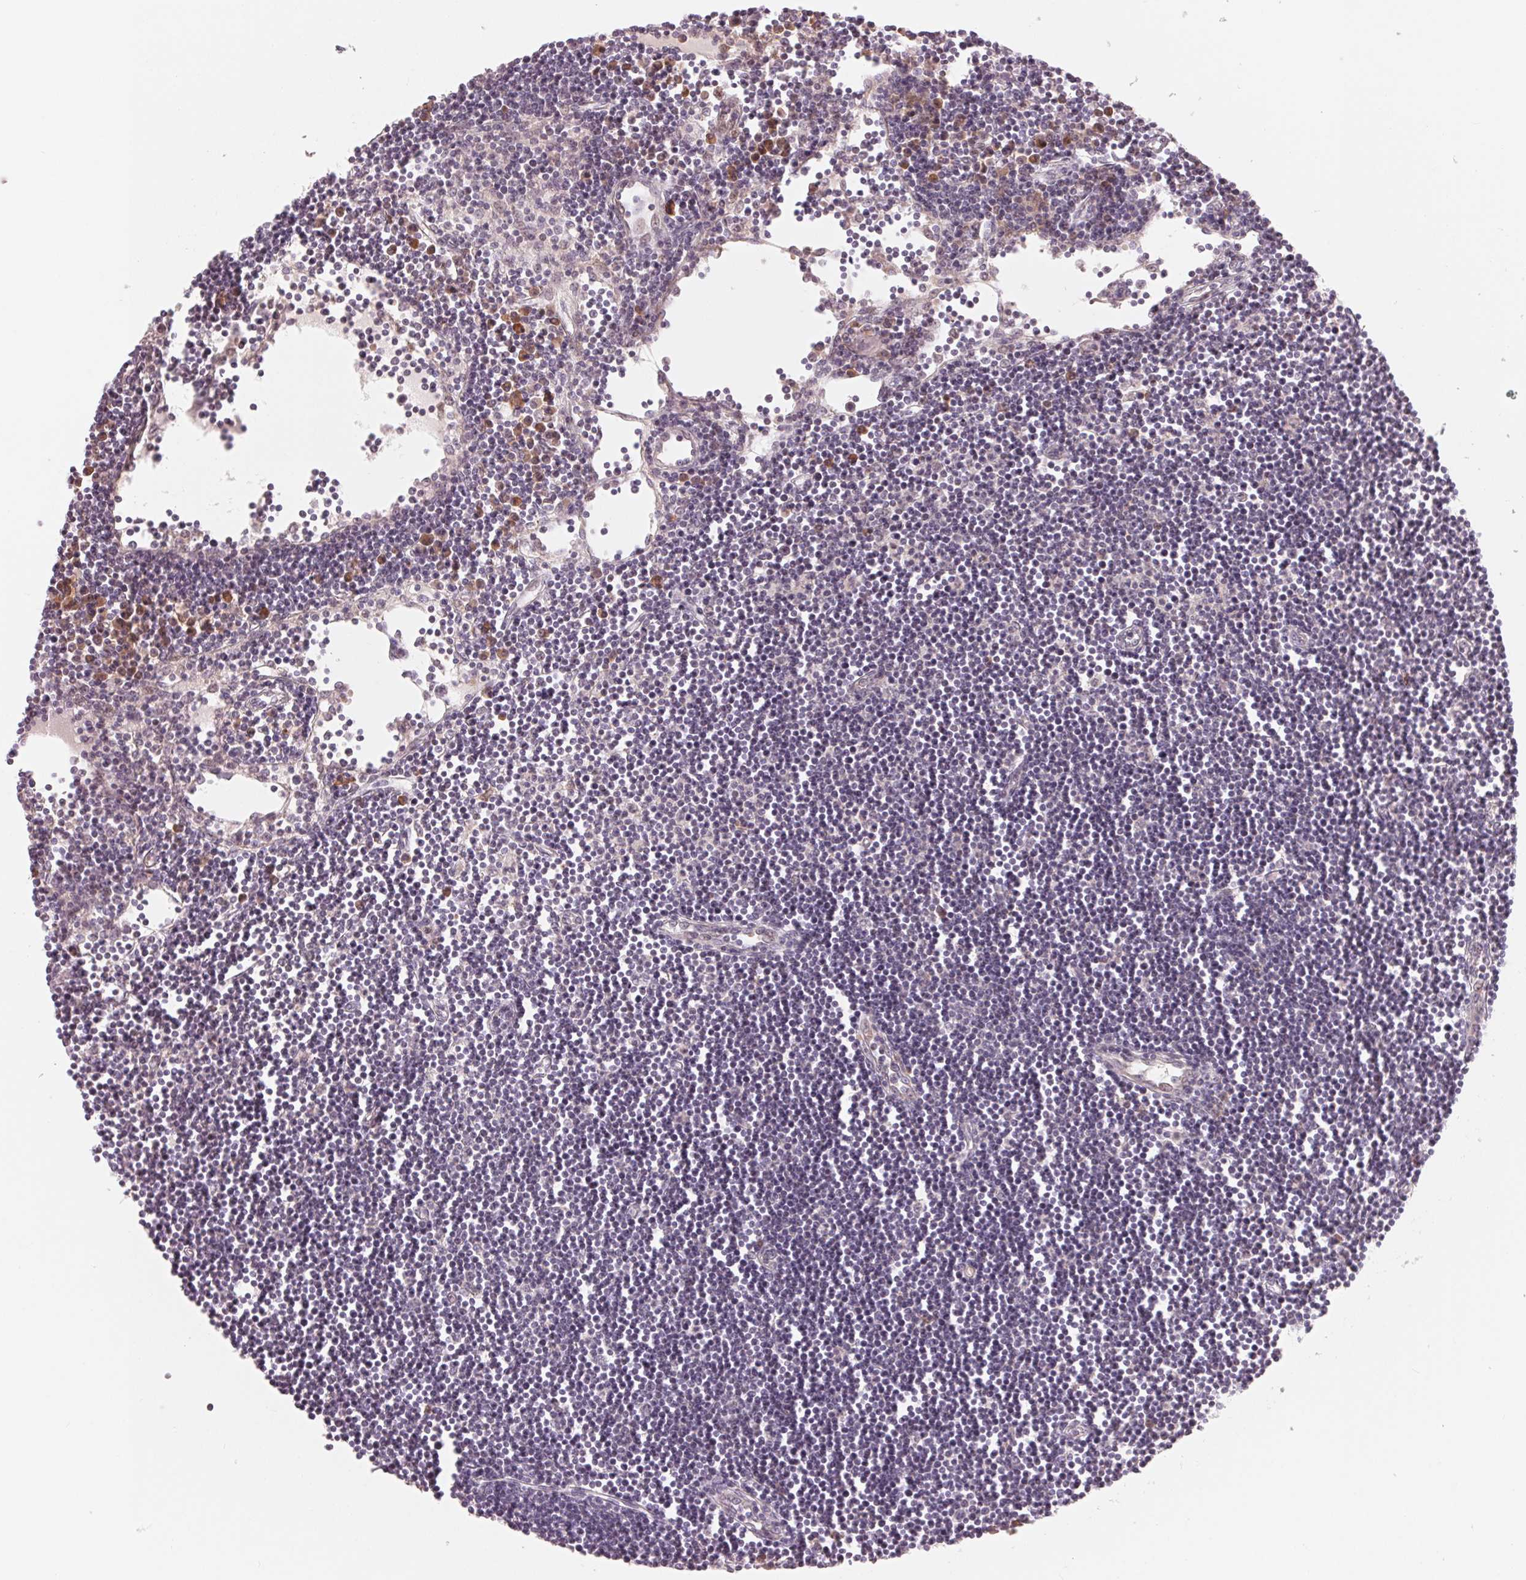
{"staining": {"intensity": "weak", "quantity": "<25%", "location": "cytoplasmic/membranous"}, "tissue": "lymph node", "cell_type": "Germinal center cells", "image_type": "normal", "snomed": [{"axis": "morphology", "description": "Normal tissue, NOS"}, {"axis": "topography", "description": "Lymph node"}], "caption": "Germinal center cells are negative for brown protein staining in unremarkable lymph node. (IHC, brightfield microscopy, high magnification).", "gene": "DENND2C", "patient": {"sex": "female", "age": 65}}